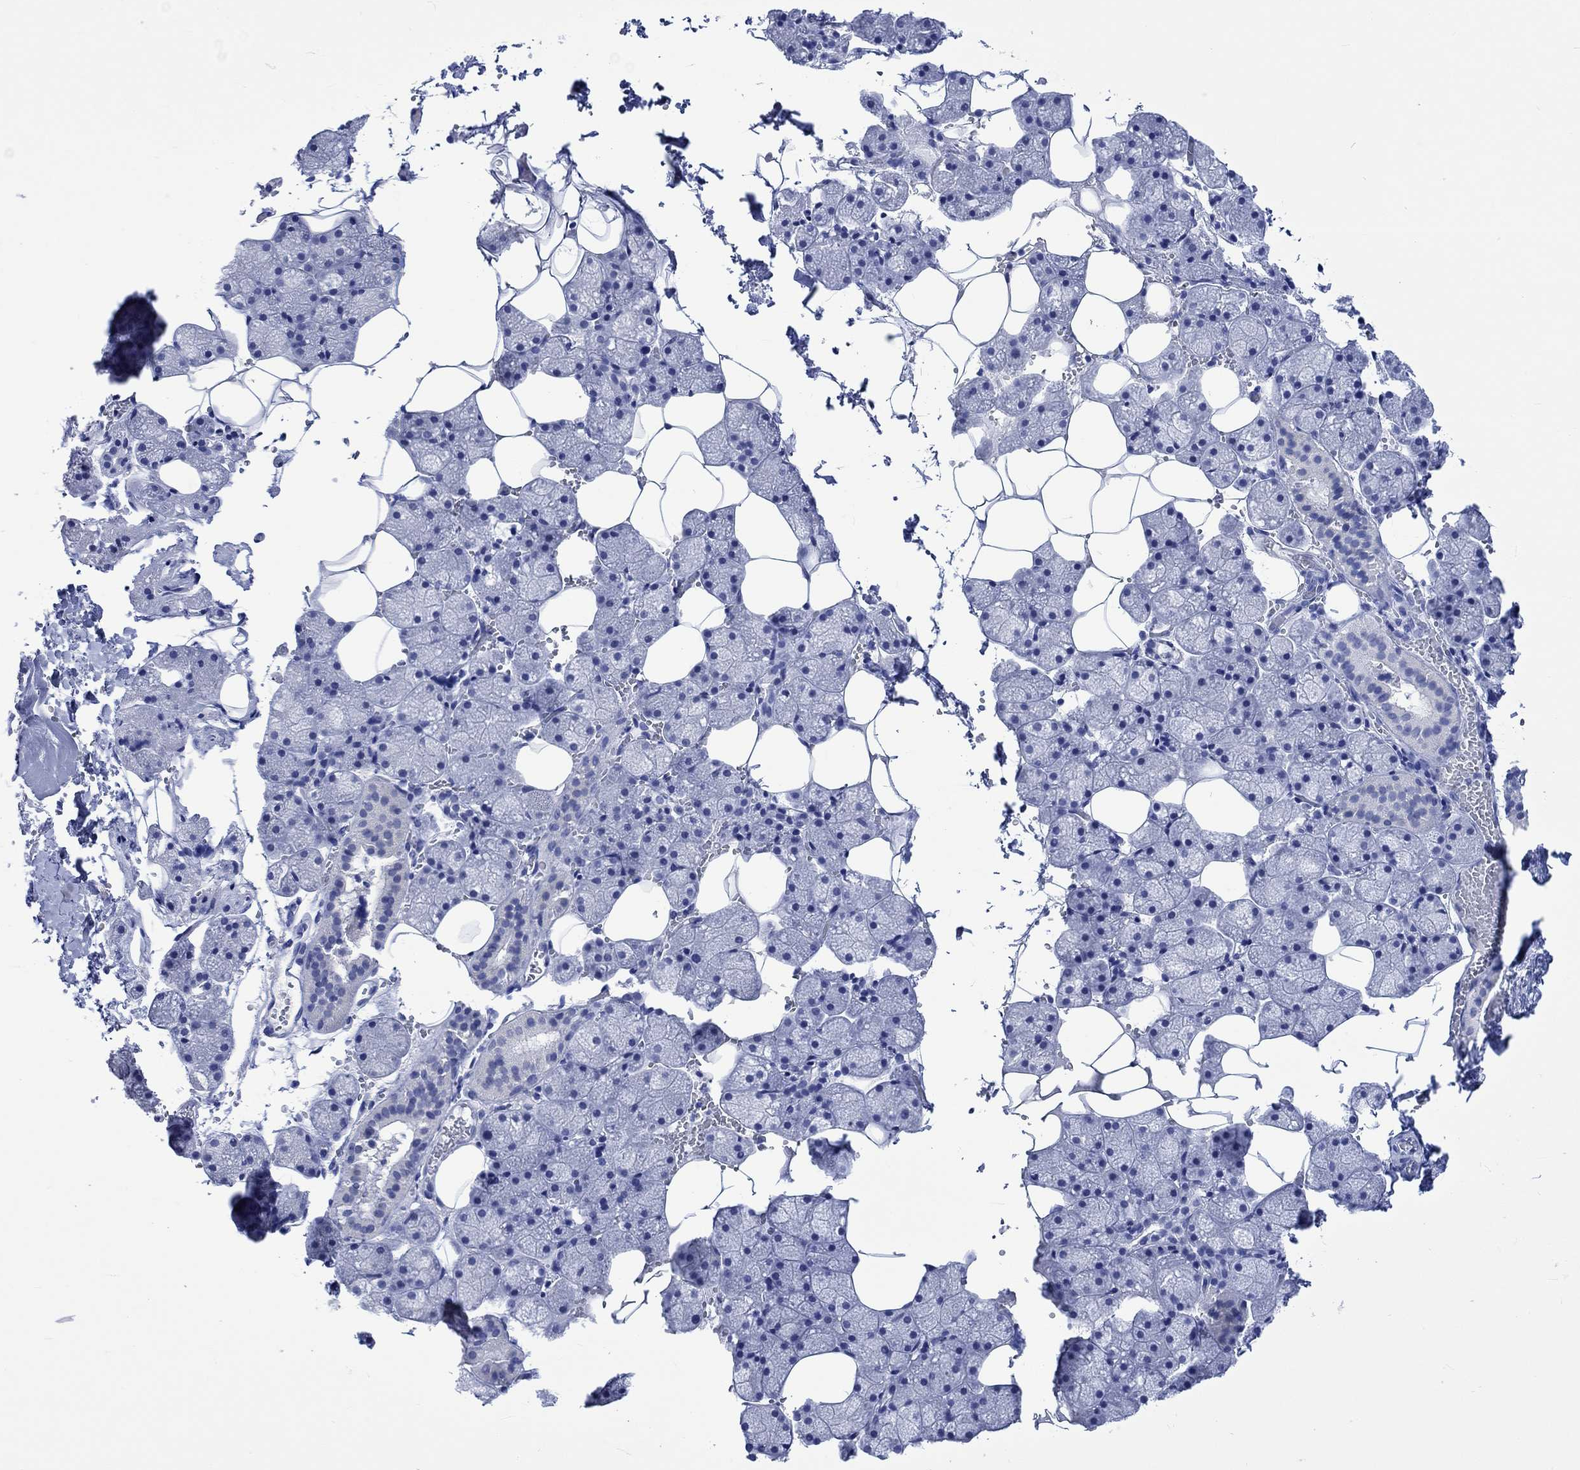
{"staining": {"intensity": "negative", "quantity": "none", "location": "none"}, "tissue": "salivary gland", "cell_type": "Glandular cells", "image_type": "normal", "snomed": [{"axis": "morphology", "description": "Normal tissue, NOS"}, {"axis": "topography", "description": "Salivary gland"}], "caption": "This is a histopathology image of immunohistochemistry (IHC) staining of benign salivary gland, which shows no staining in glandular cells. (DAB (3,3'-diaminobenzidine) immunohistochemistry, high magnification).", "gene": "KLHL33", "patient": {"sex": "male", "age": 38}}